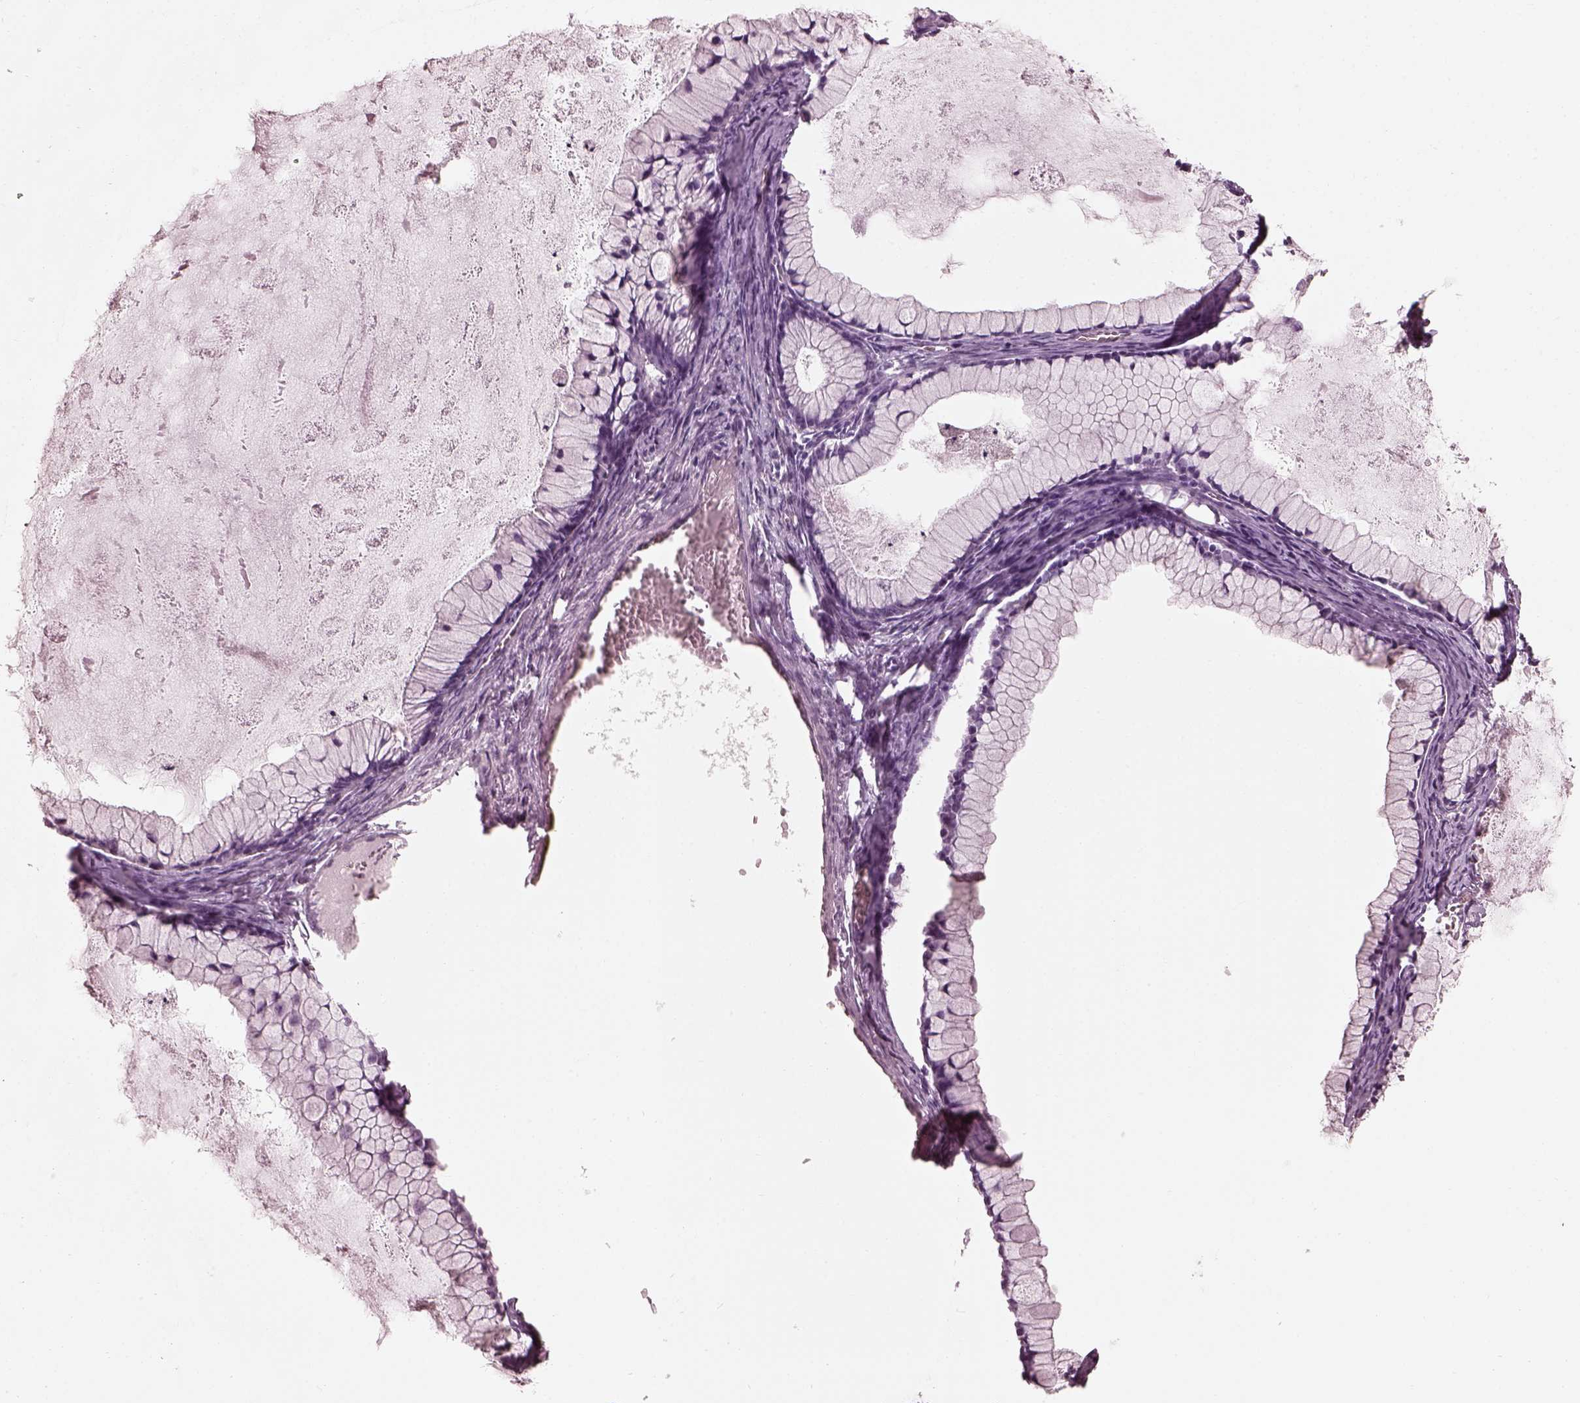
{"staining": {"intensity": "negative", "quantity": "none", "location": "none"}, "tissue": "ovarian cancer", "cell_type": "Tumor cells", "image_type": "cancer", "snomed": [{"axis": "morphology", "description": "Cystadenocarcinoma, mucinous, NOS"}, {"axis": "topography", "description": "Ovary"}], "caption": "Tumor cells are negative for protein expression in human ovarian mucinous cystadenocarcinoma. The staining was performed using DAB (3,3'-diaminobenzidine) to visualize the protein expression in brown, while the nuclei were stained in blue with hematoxylin (Magnification: 20x).", "gene": "TCHHL1", "patient": {"sex": "female", "age": 41}}